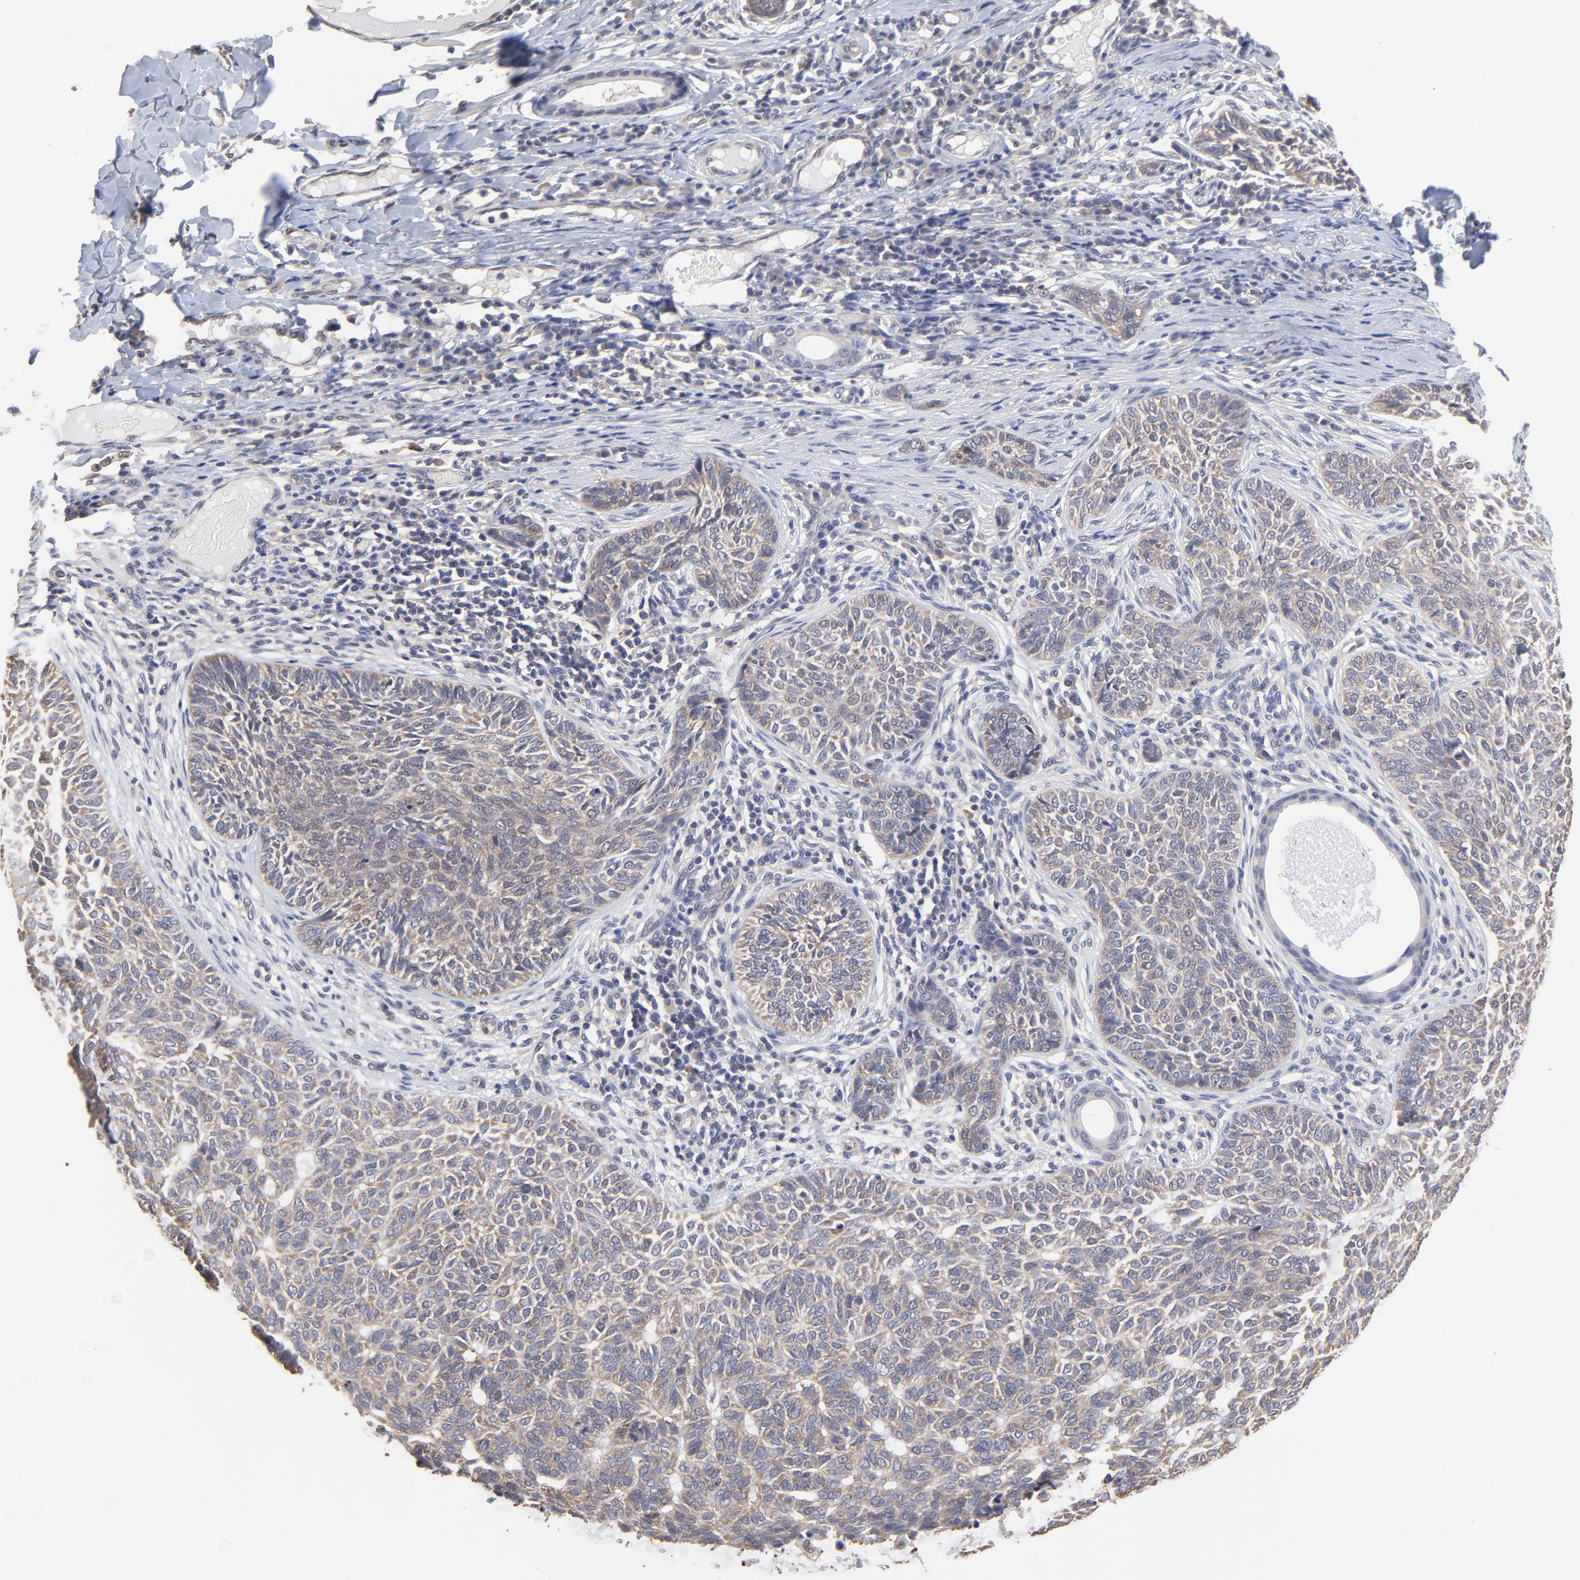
{"staining": {"intensity": "moderate", "quantity": "25%-75%", "location": "cytoplasmic/membranous"}, "tissue": "skin cancer", "cell_type": "Tumor cells", "image_type": "cancer", "snomed": [{"axis": "morphology", "description": "Basal cell carcinoma"}, {"axis": "topography", "description": "Skin"}], "caption": "An image of skin cancer stained for a protein reveals moderate cytoplasmic/membranous brown staining in tumor cells.", "gene": "CCT2", "patient": {"sex": "male", "age": 87}}